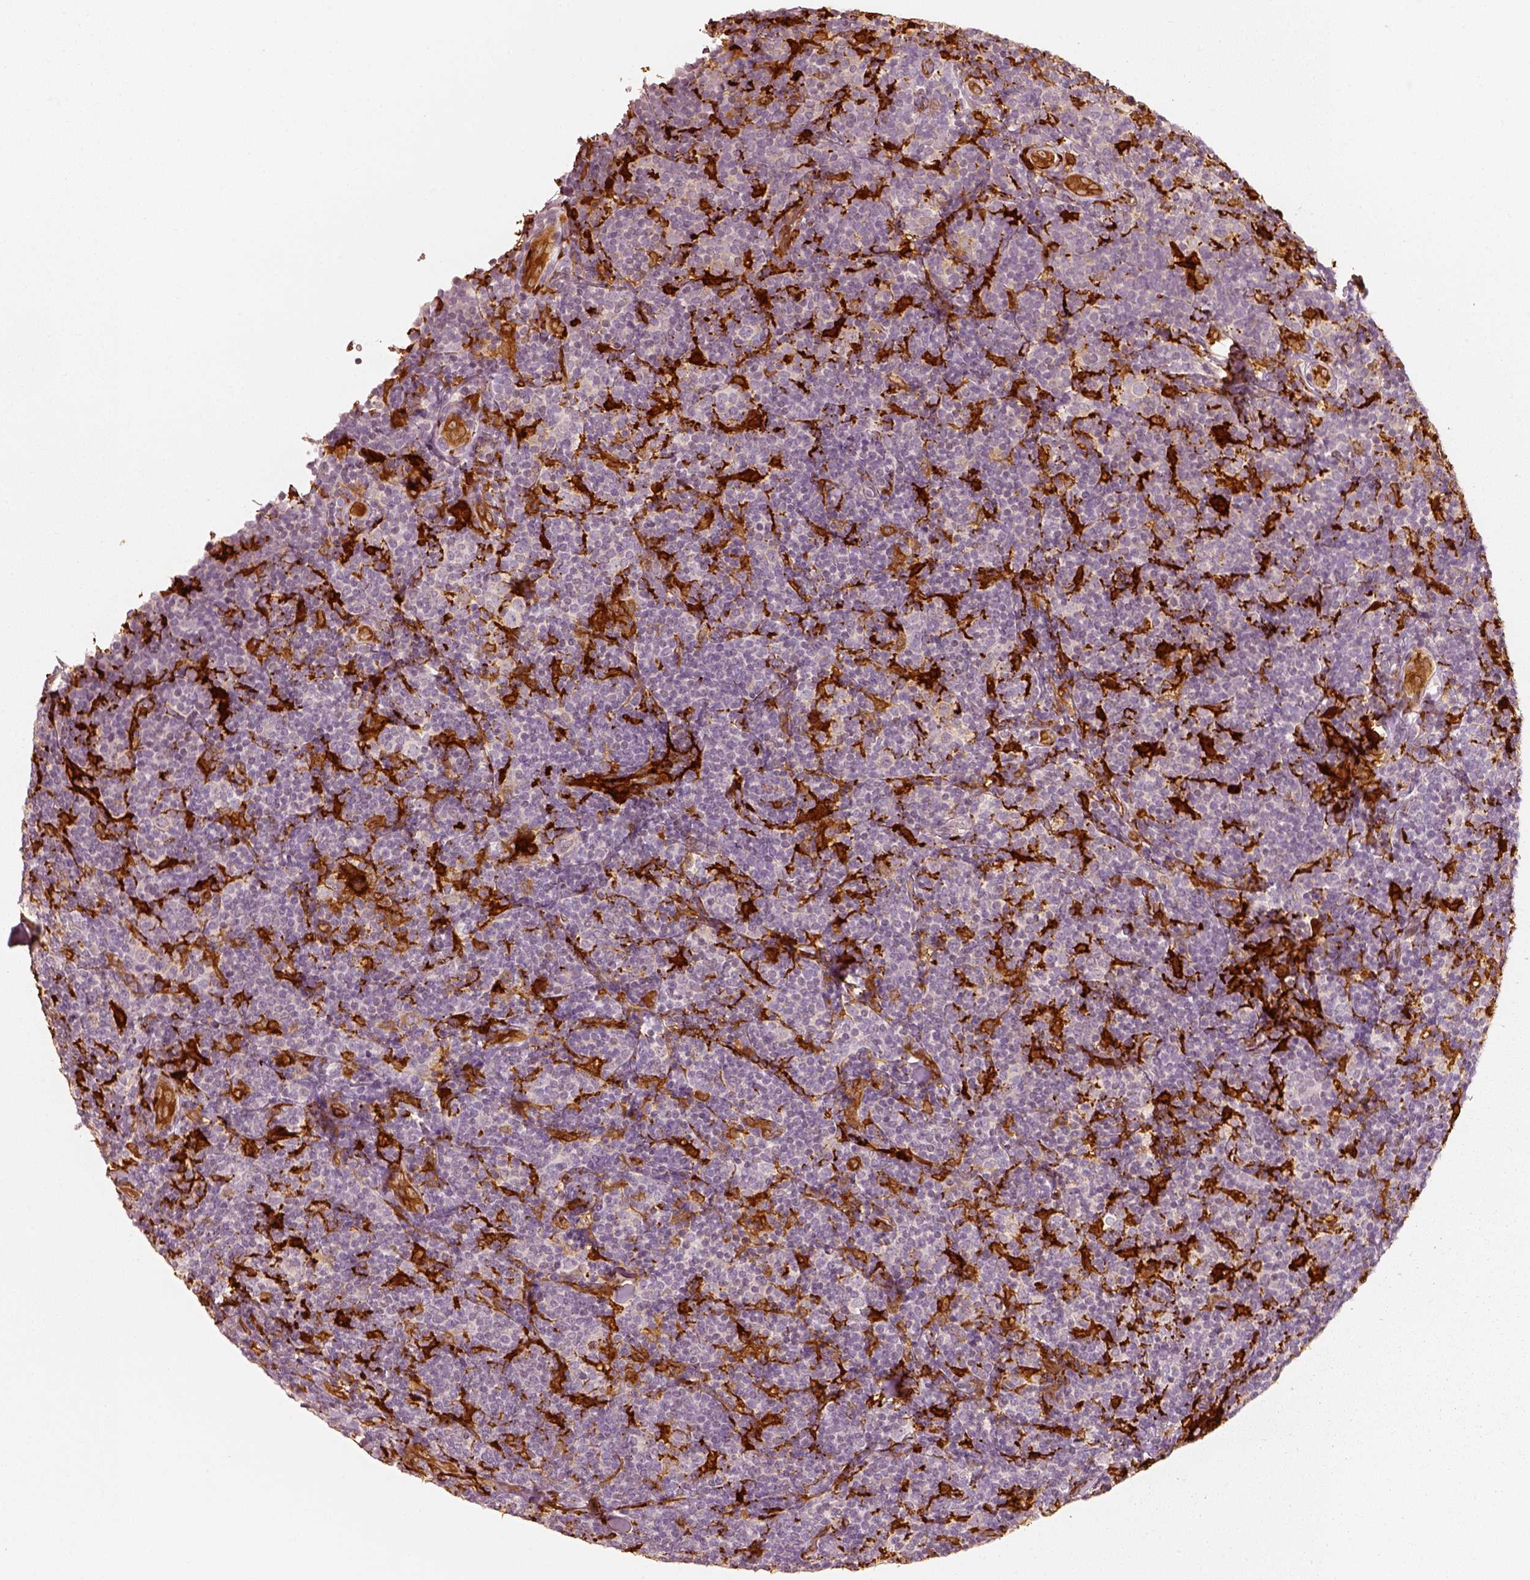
{"staining": {"intensity": "negative", "quantity": "none", "location": "none"}, "tissue": "lymphoma", "cell_type": "Tumor cells", "image_type": "cancer", "snomed": [{"axis": "morphology", "description": "Malignant lymphoma, non-Hodgkin's type, Low grade"}, {"axis": "topography", "description": "Lymph node"}], "caption": "Tumor cells show no significant protein staining in lymphoma.", "gene": "FSCN1", "patient": {"sex": "female", "age": 56}}